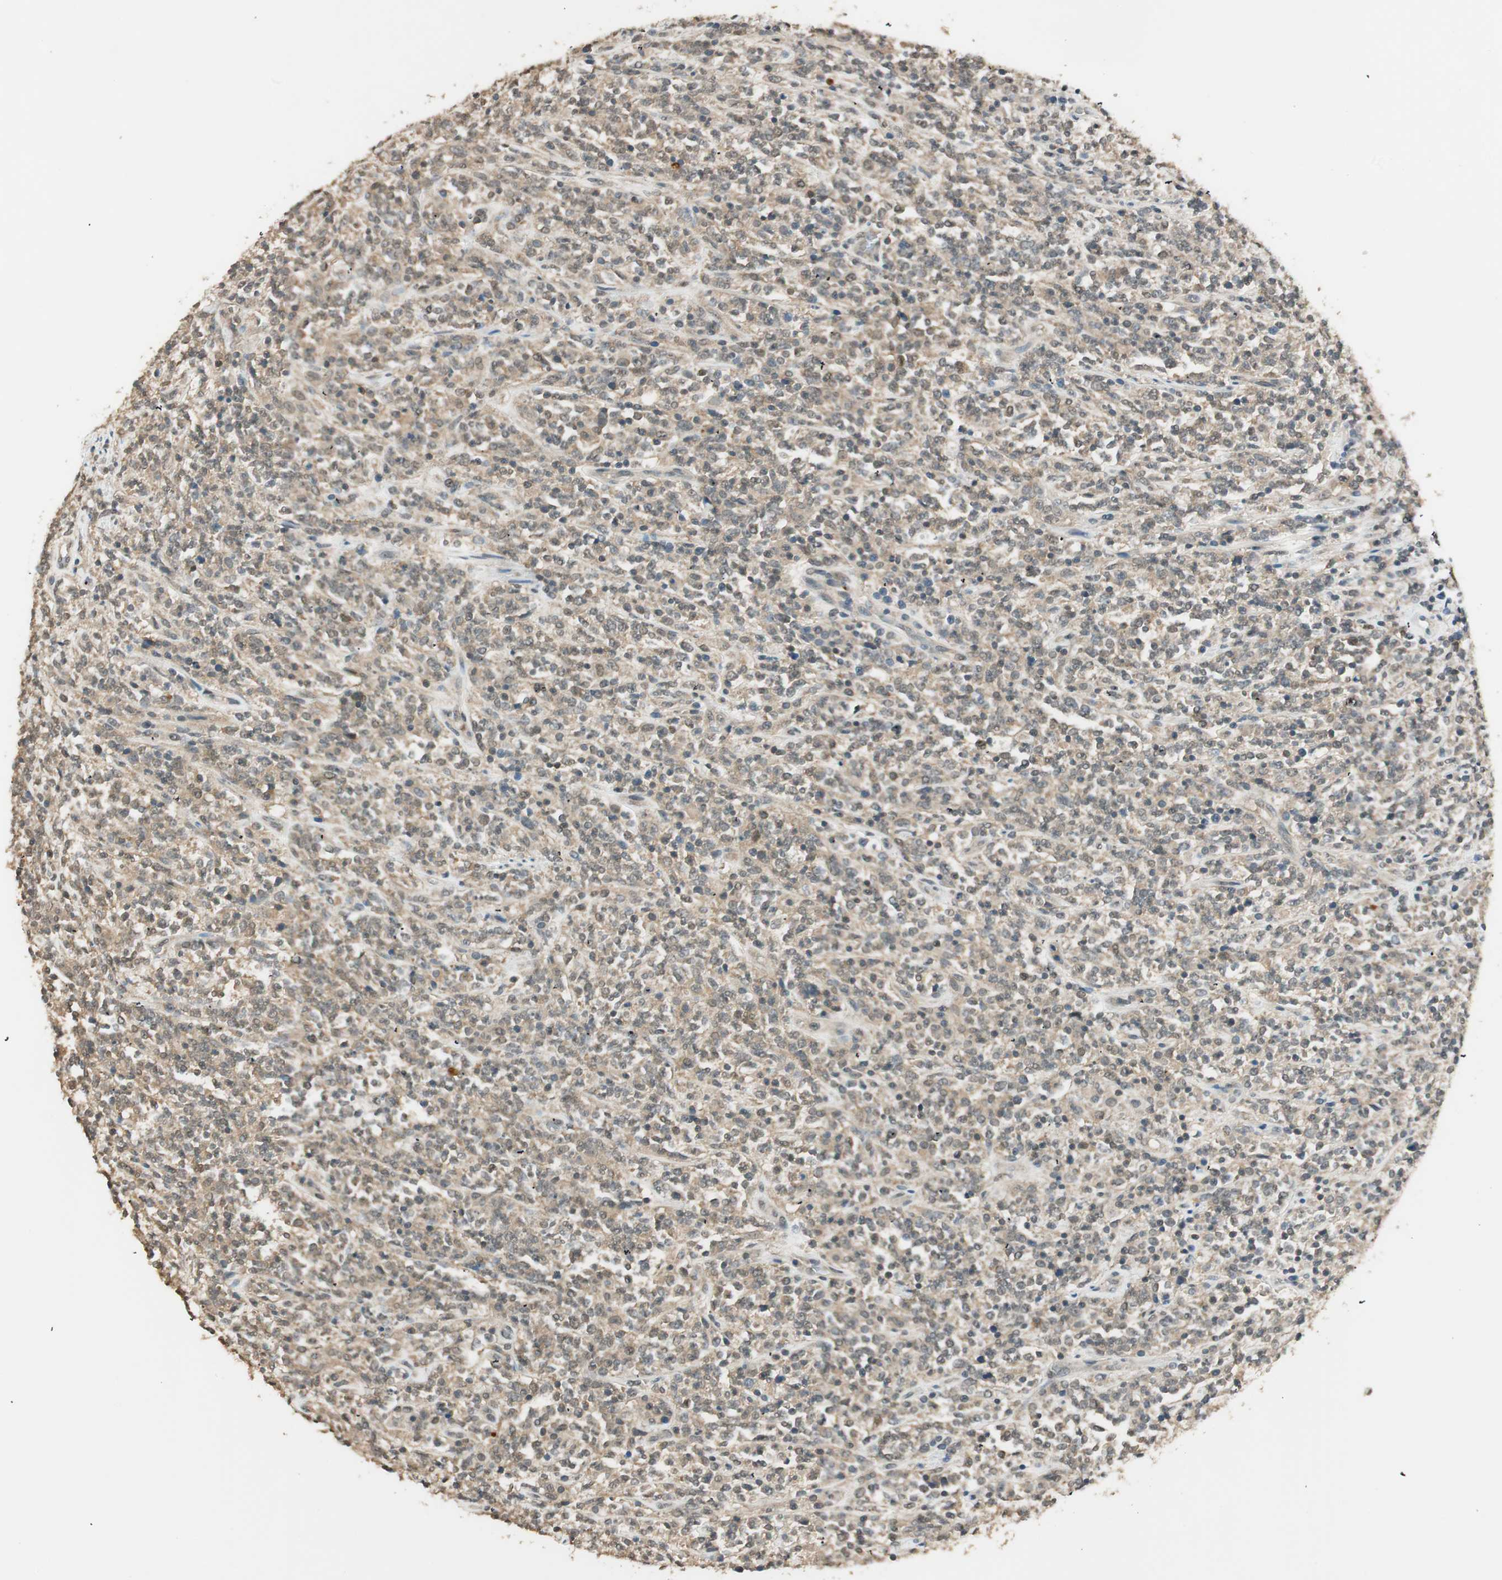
{"staining": {"intensity": "weak", "quantity": ">75%", "location": "cytoplasmic/membranous"}, "tissue": "lymphoma", "cell_type": "Tumor cells", "image_type": "cancer", "snomed": [{"axis": "morphology", "description": "Malignant lymphoma, non-Hodgkin's type, High grade"}, {"axis": "topography", "description": "Soft tissue"}], "caption": "Immunohistochemistry histopathology image of lymphoma stained for a protein (brown), which reveals low levels of weak cytoplasmic/membranous staining in approximately >75% of tumor cells.", "gene": "USP5", "patient": {"sex": "male", "age": 18}}